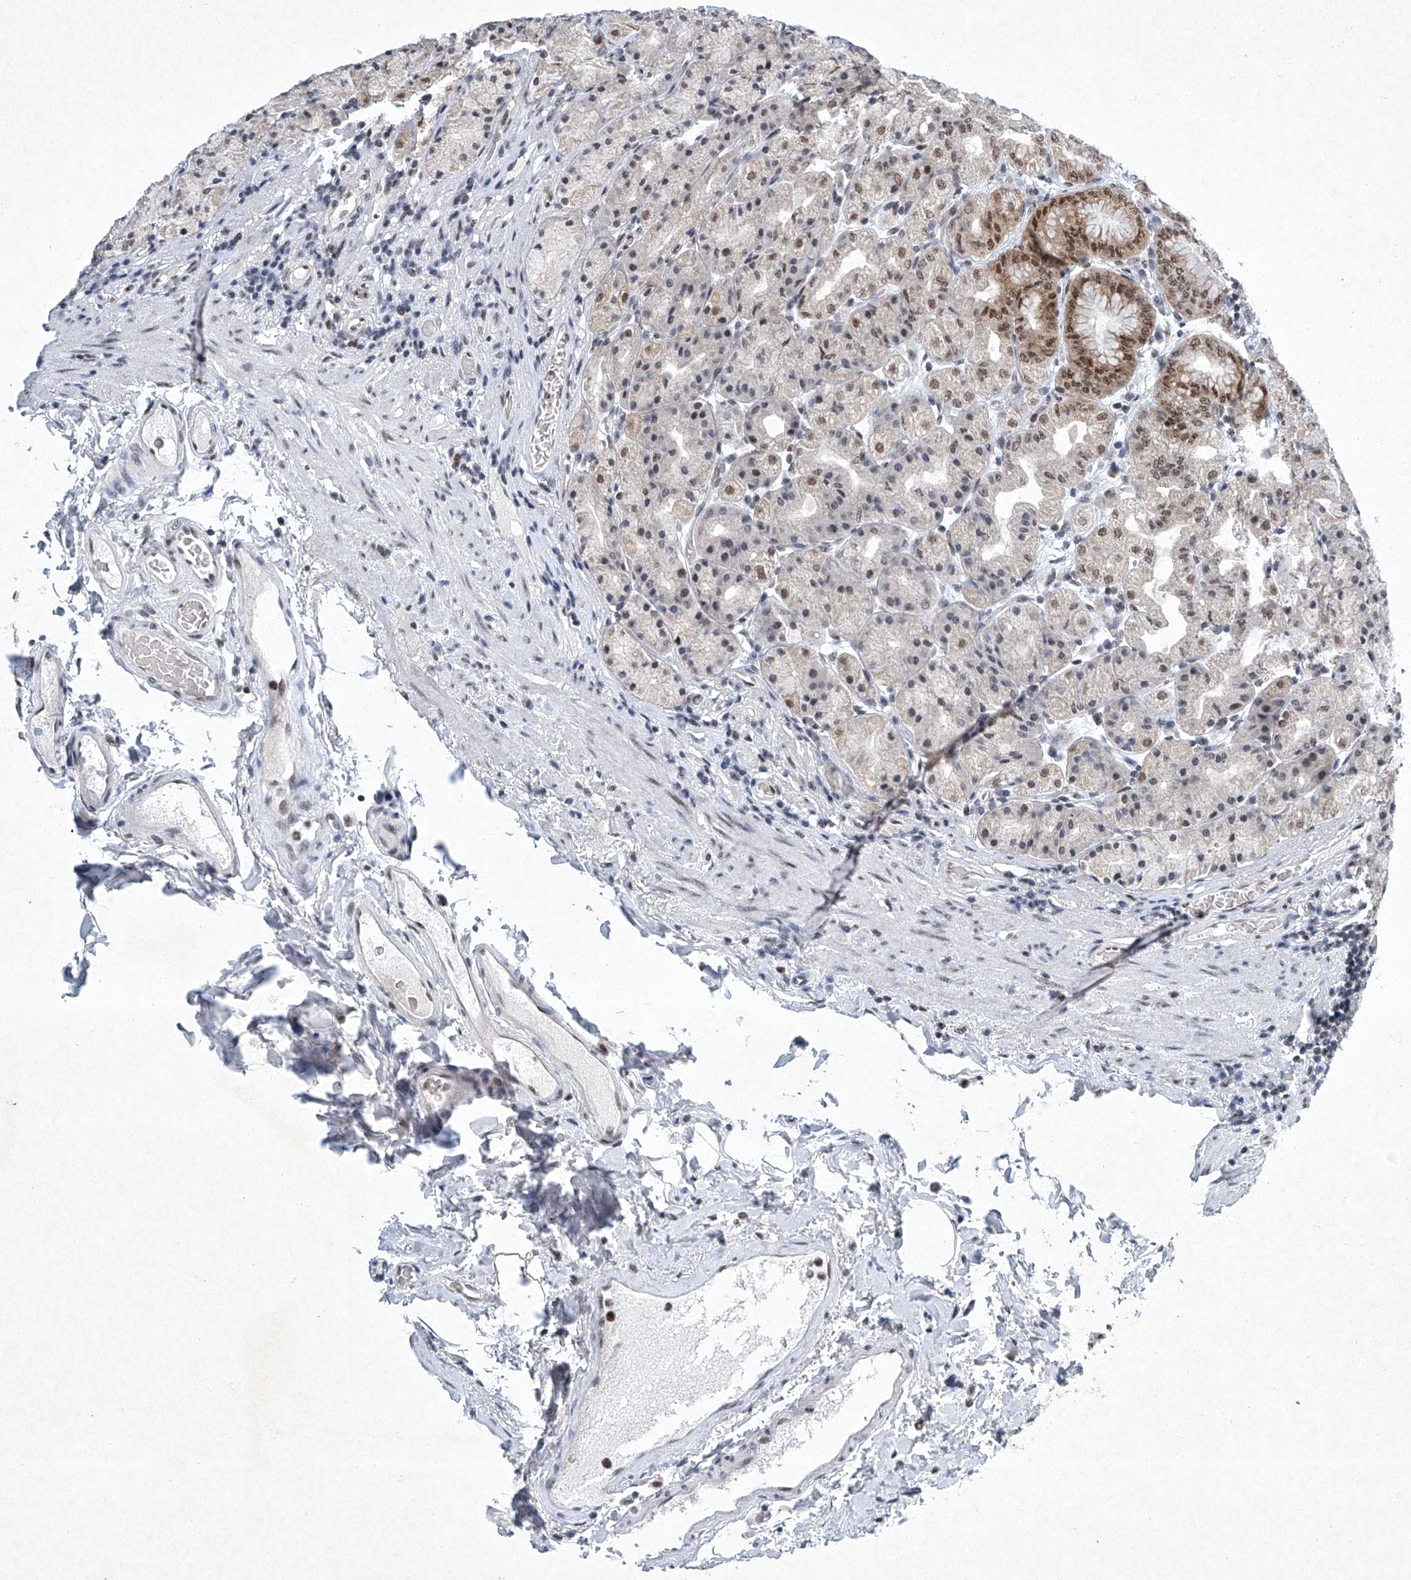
{"staining": {"intensity": "strong", "quantity": "25%-75%", "location": "nuclear"}, "tissue": "stomach", "cell_type": "Glandular cells", "image_type": "normal", "snomed": [{"axis": "morphology", "description": "Normal tissue, NOS"}, {"axis": "topography", "description": "Stomach, upper"}], "caption": "Unremarkable stomach exhibits strong nuclear positivity in about 25%-75% of glandular cells, visualized by immunohistochemistry.", "gene": "TFDP1", "patient": {"sex": "male", "age": 68}}